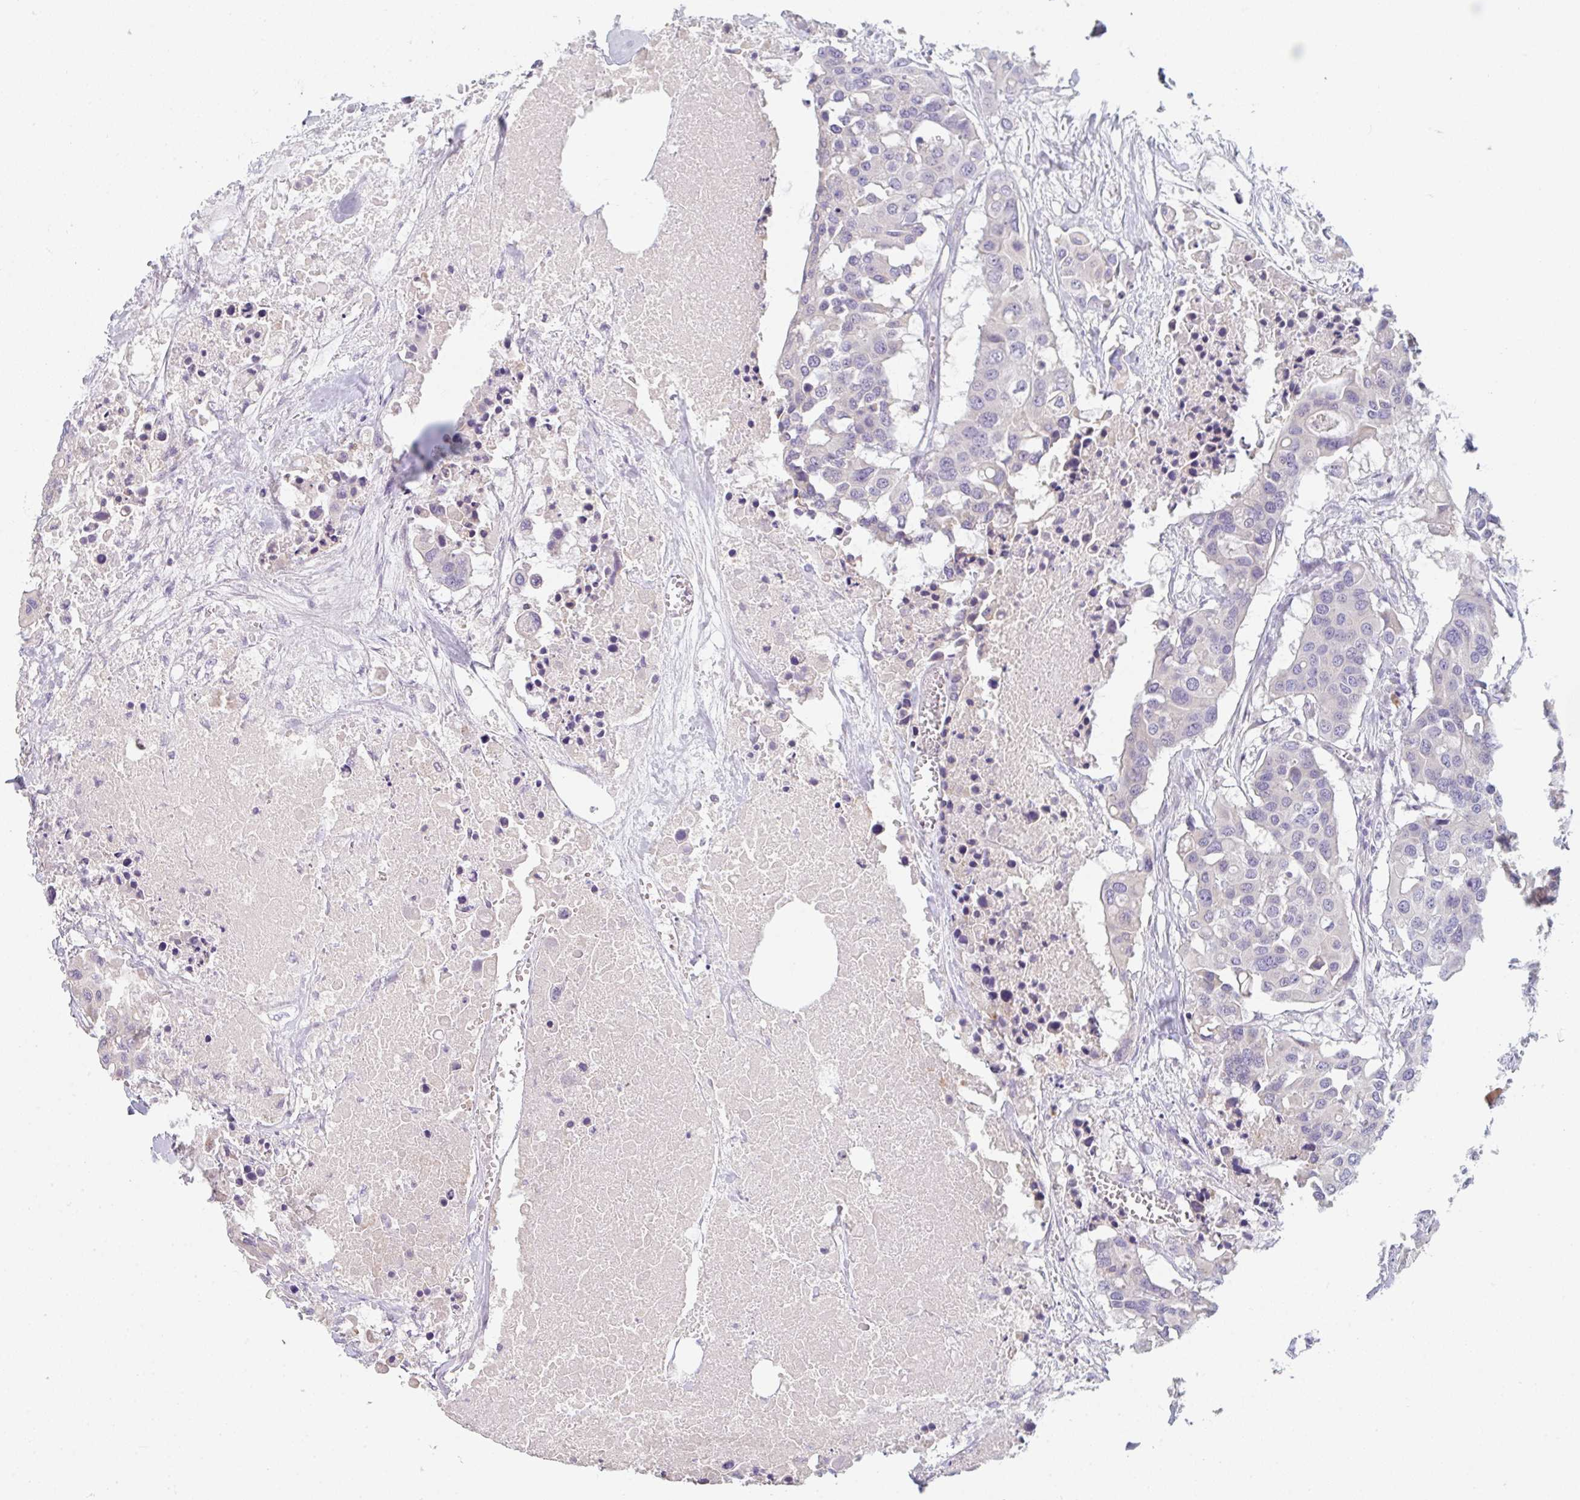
{"staining": {"intensity": "negative", "quantity": "none", "location": "none"}, "tissue": "colorectal cancer", "cell_type": "Tumor cells", "image_type": "cancer", "snomed": [{"axis": "morphology", "description": "Adenocarcinoma, NOS"}, {"axis": "topography", "description": "Colon"}], "caption": "DAB immunohistochemical staining of colorectal cancer shows no significant expression in tumor cells.", "gene": "ZNF215", "patient": {"sex": "male", "age": 77}}